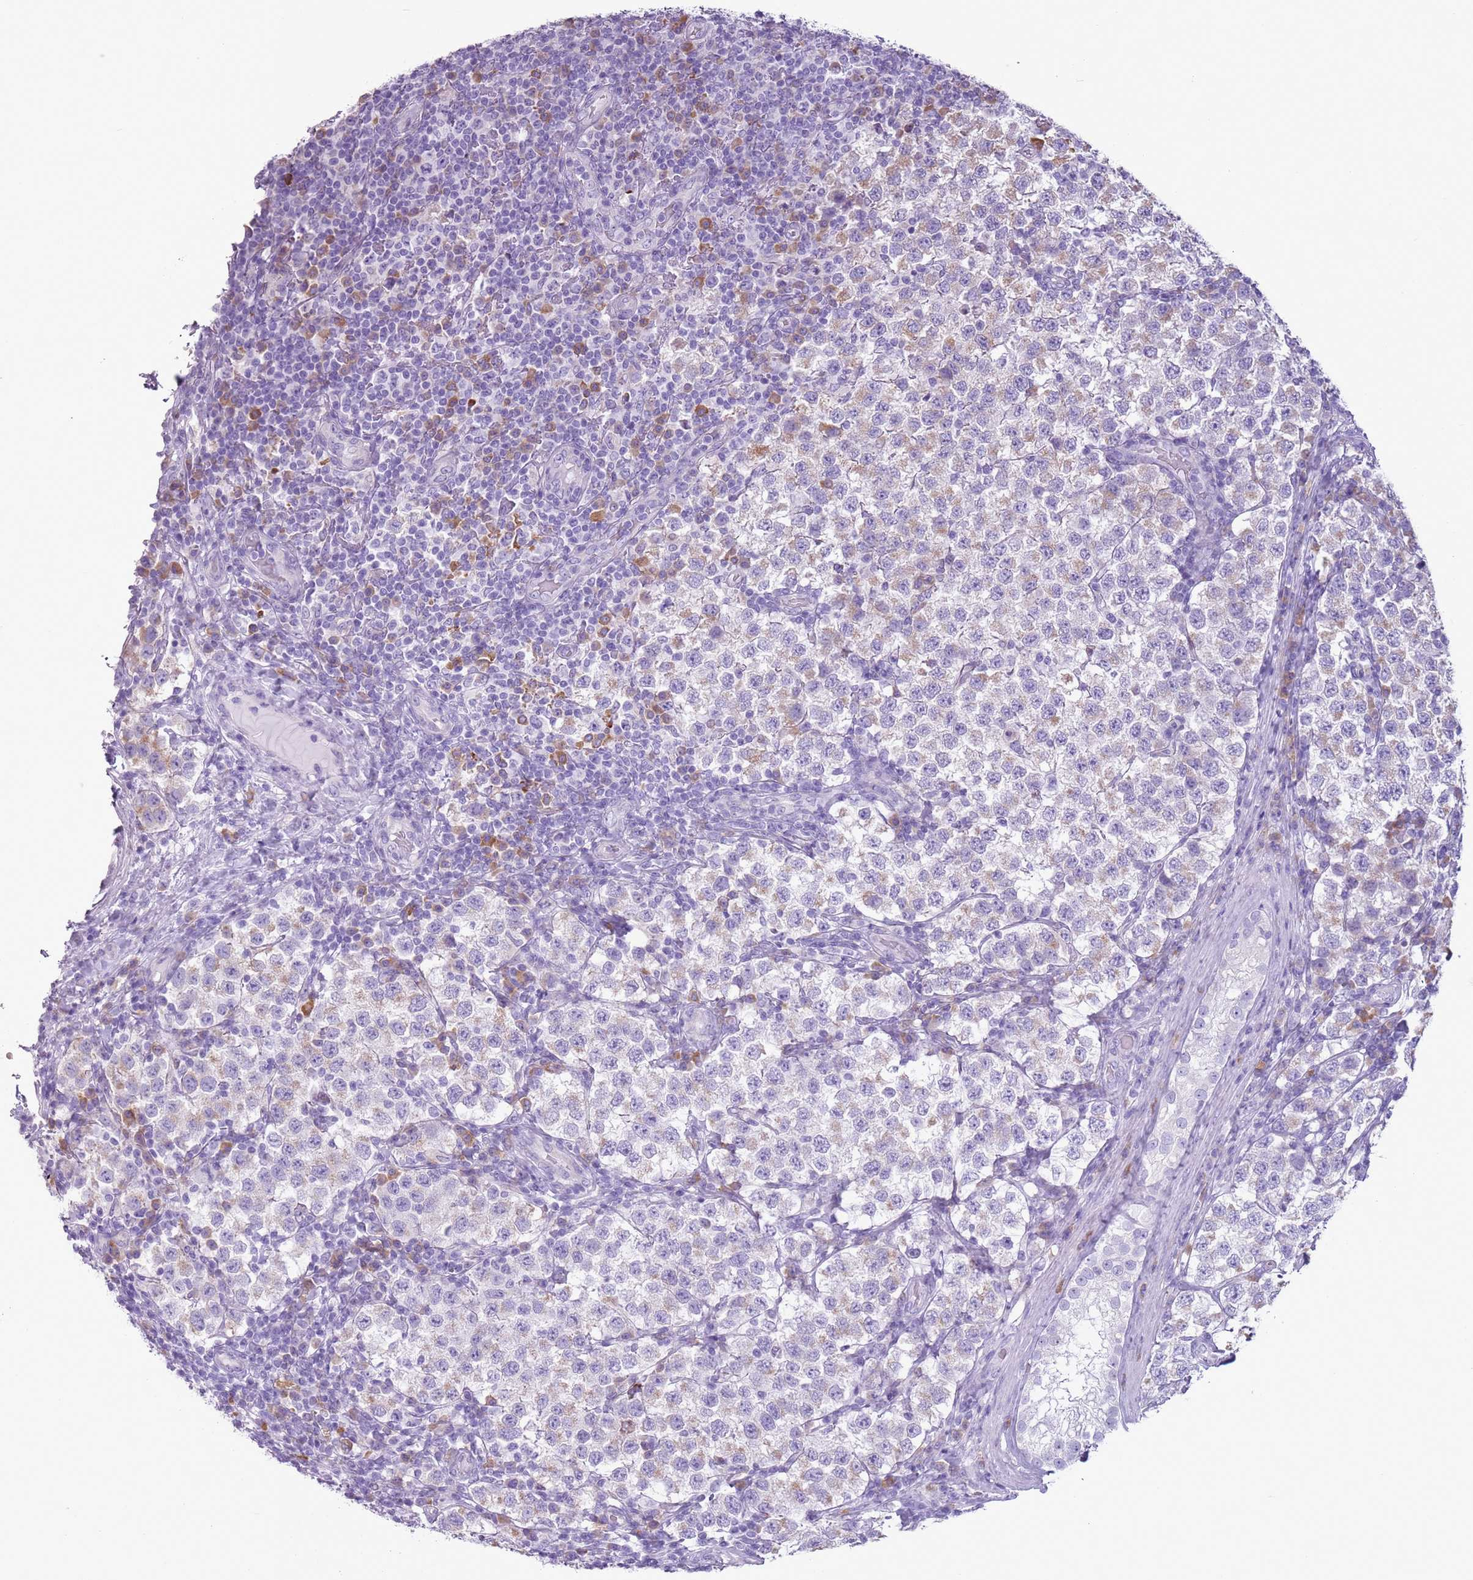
{"staining": {"intensity": "weak", "quantity": "<25%", "location": "cytoplasmic/membranous"}, "tissue": "testis cancer", "cell_type": "Tumor cells", "image_type": "cancer", "snomed": [{"axis": "morphology", "description": "Seminoma, NOS"}, {"axis": "topography", "description": "Testis"}], "caption": "Human testis cancer (seminoma) stained for a protein using immunohistochemistry reveals no expression in tumor cells.", "gene": "HYOU1", "patient": {"sex": "male", "age": 34}}